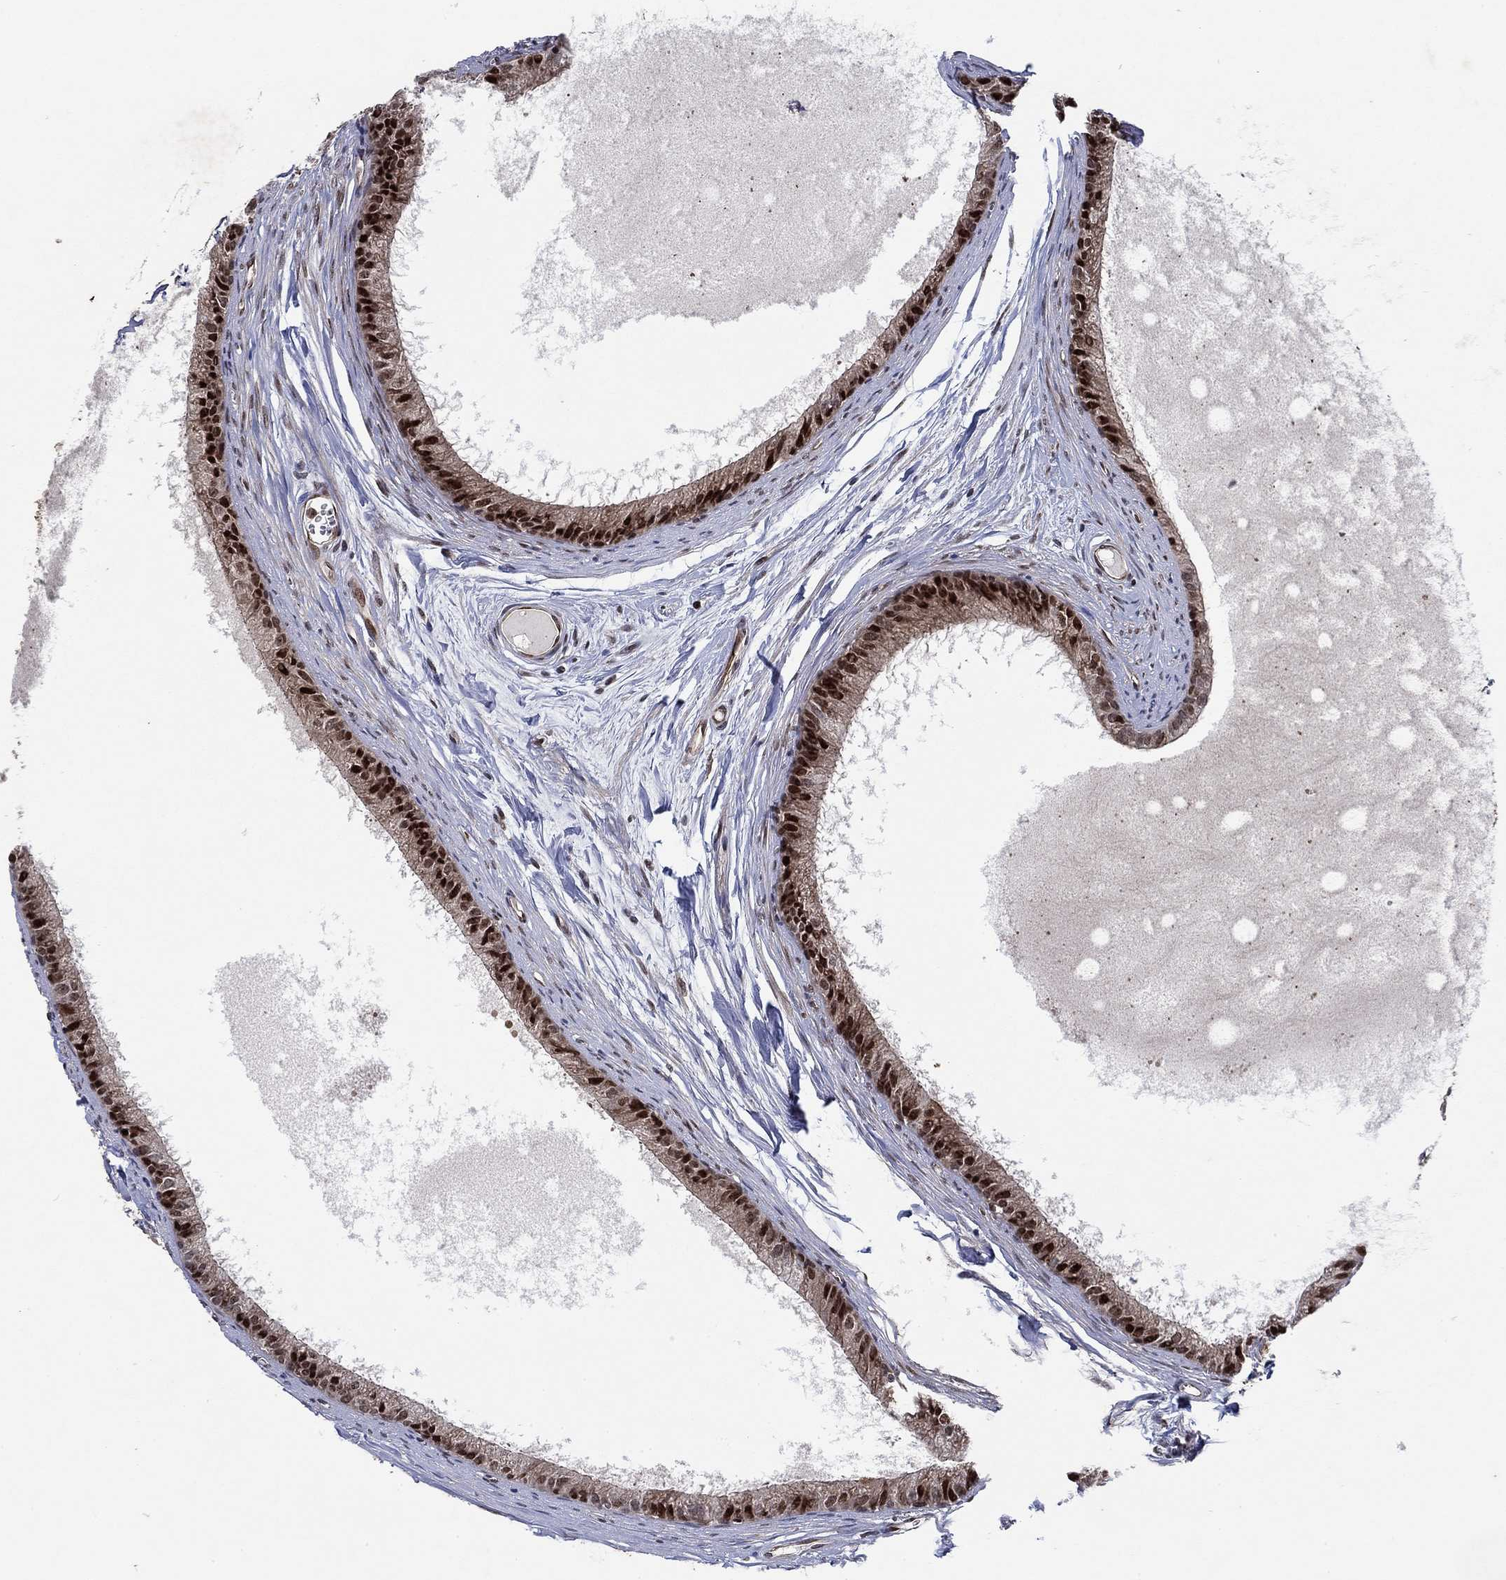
{"staining": {"intensity": "strong", "quantity": "25%-75%", "location": "nuclear"}, "tissue": "epididymis", "cell_type": "Glandular cells", "image_type": "normal", "snomed": [{"axis": "morphology", "description": "Normal tissue, NOS"}, {"axis": "topography", "description": "Epididymis"}], "caption": "Strong nuclear staining for a protein is appreciated in approximately 25%-75% of glandular cells of unremarkable epididymis using immunohistochemistry (IHC).", "gene": "PRICKLE4", "patient": {"sex": "male", "age": 51}}